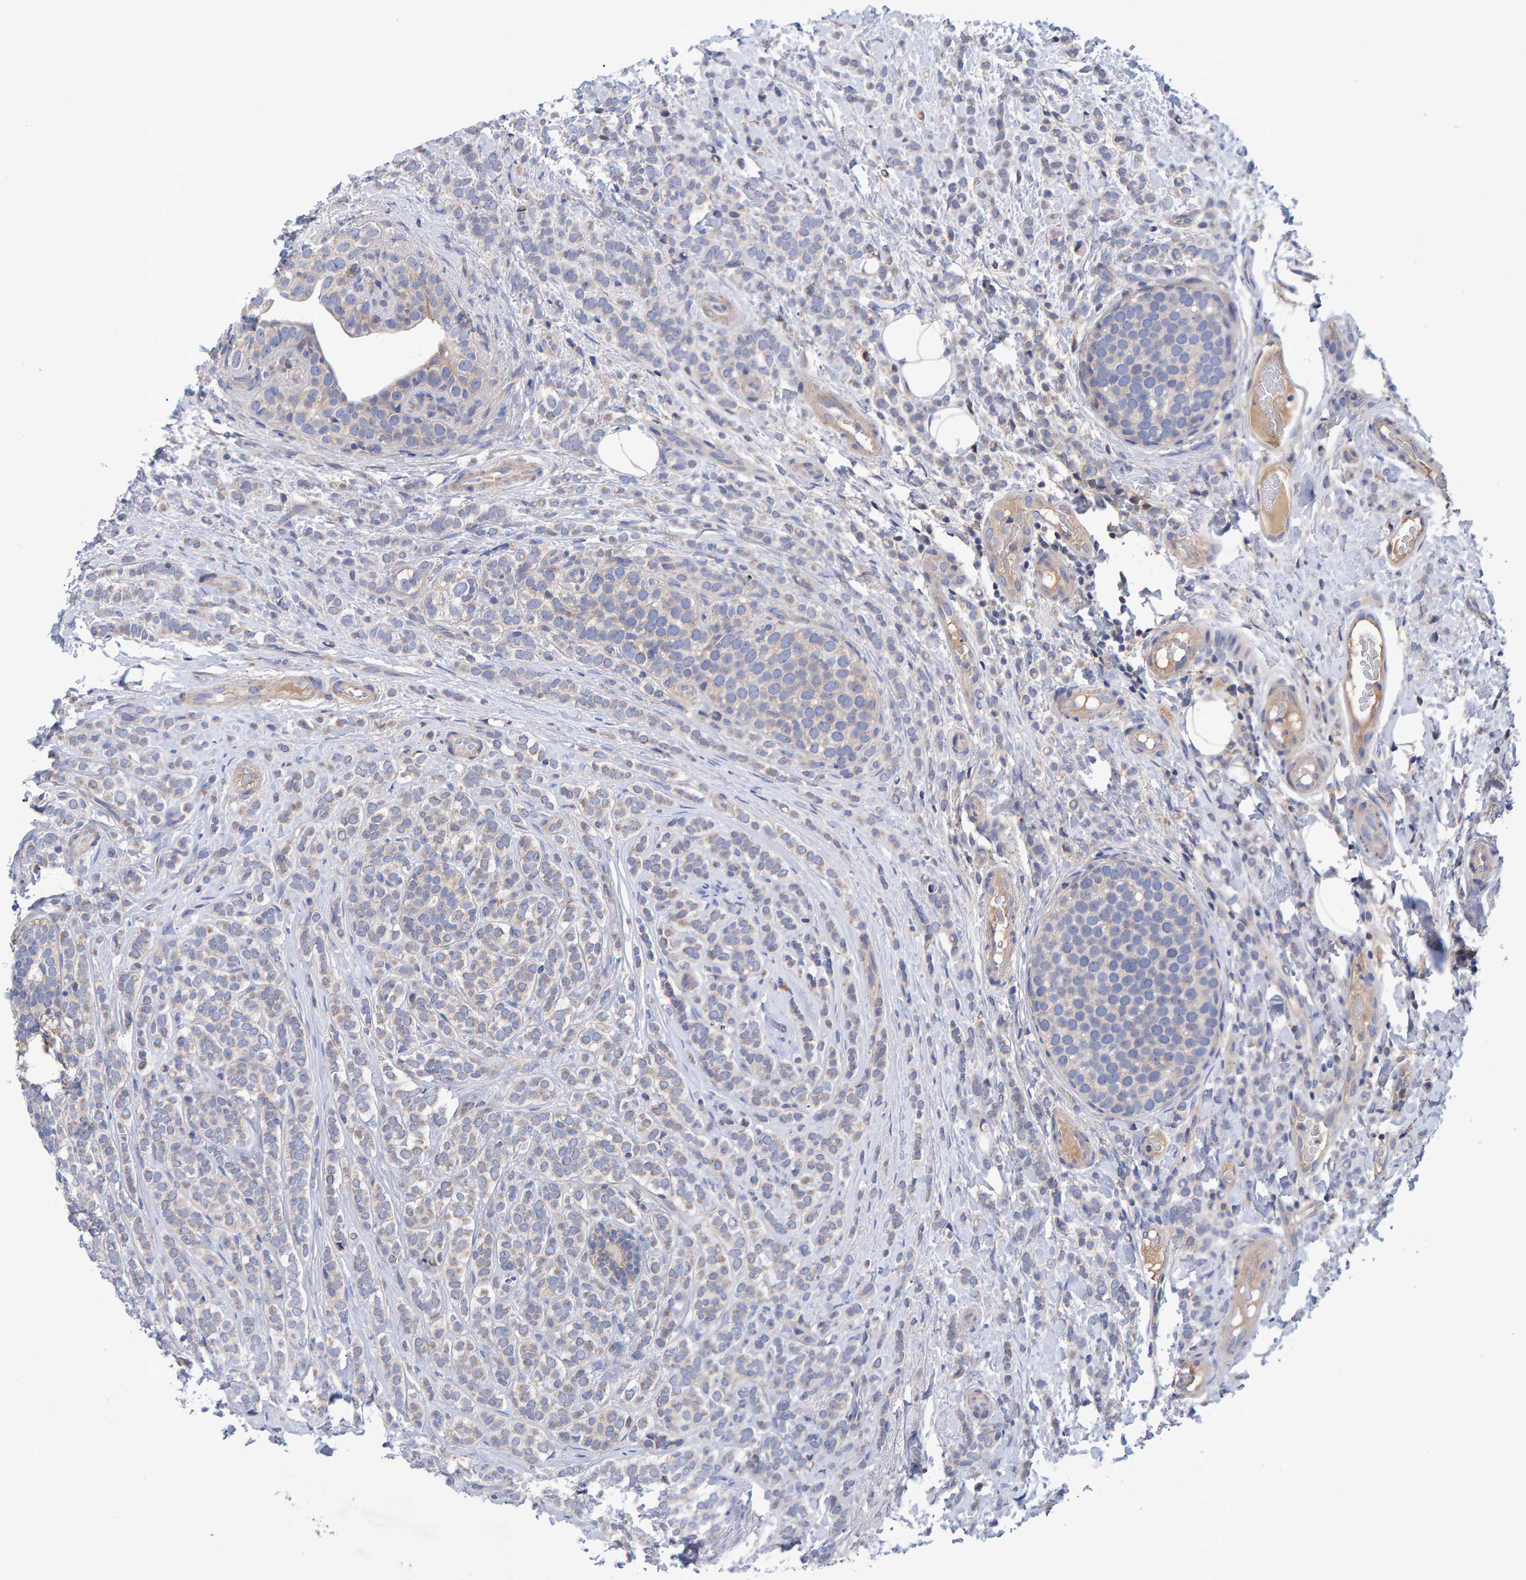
{"staining": {"intensity": "weak", "quantity": "<25%", "location": "cytoplasmic/membranous"}, "tissue": "breast cancer", "cell_type": "Tumor cells", "image_type": "cancer", "snomed": [{"axis": "morphology", "description": "Lobular carcinoma"}, {"axis": "topography", "description": "Breast"}], "caption": "This is an immunohistochemistry histopathology image of lobular carcinoma (breast). There is no positivity in tumor cells.", "gene": "EFR3A", "patient": {"sex": "female", "age": 50}}